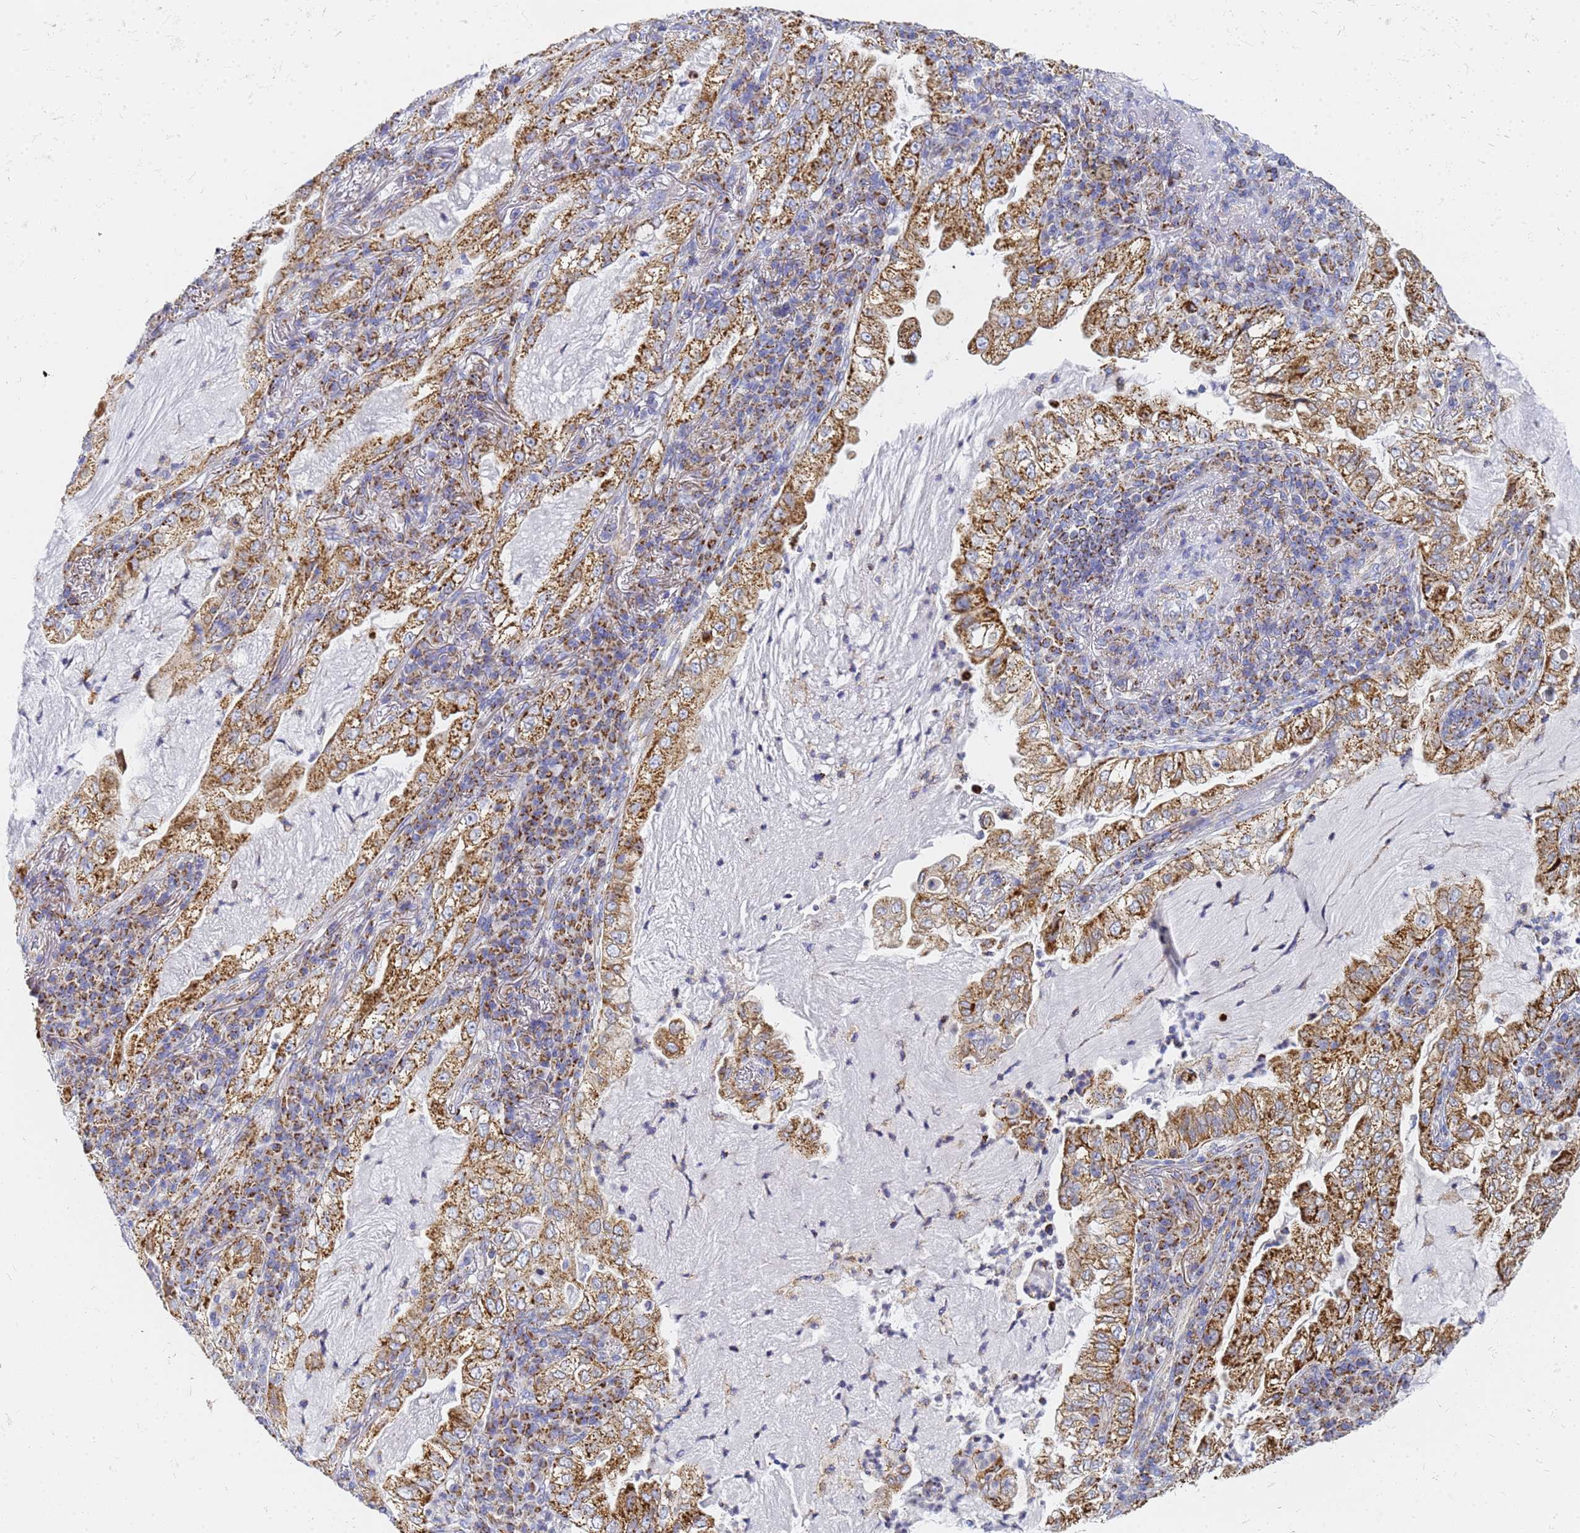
{"staining": {"intensity": "strong", "quantity": ">75%", "location": "cytoplasmic/membranous"}, "tissue": "lung cancer", "cell_type": "Tumor cells", "image_type": "cancer", "snomed": [{"axis": "morphology", "description": "Adenocarcinoma, NOS"}, {"axis": "topography", "description": "Lung"}], "caption": "High-magnification brightfield microscopy of lung adenocarcinoma stained with DAB (brown) and counterstained with hematoxylin (blue). tumor cells exhibit strong cytoplasmic/membranous expression is present in approximately>75% of cells. (Stains: DAB in brown, nuclei in blue, Microscopy: brightfield microscopy at high magnification).", "gene": "CNIH4", "patient": {"sex": "female", "age": 73}}